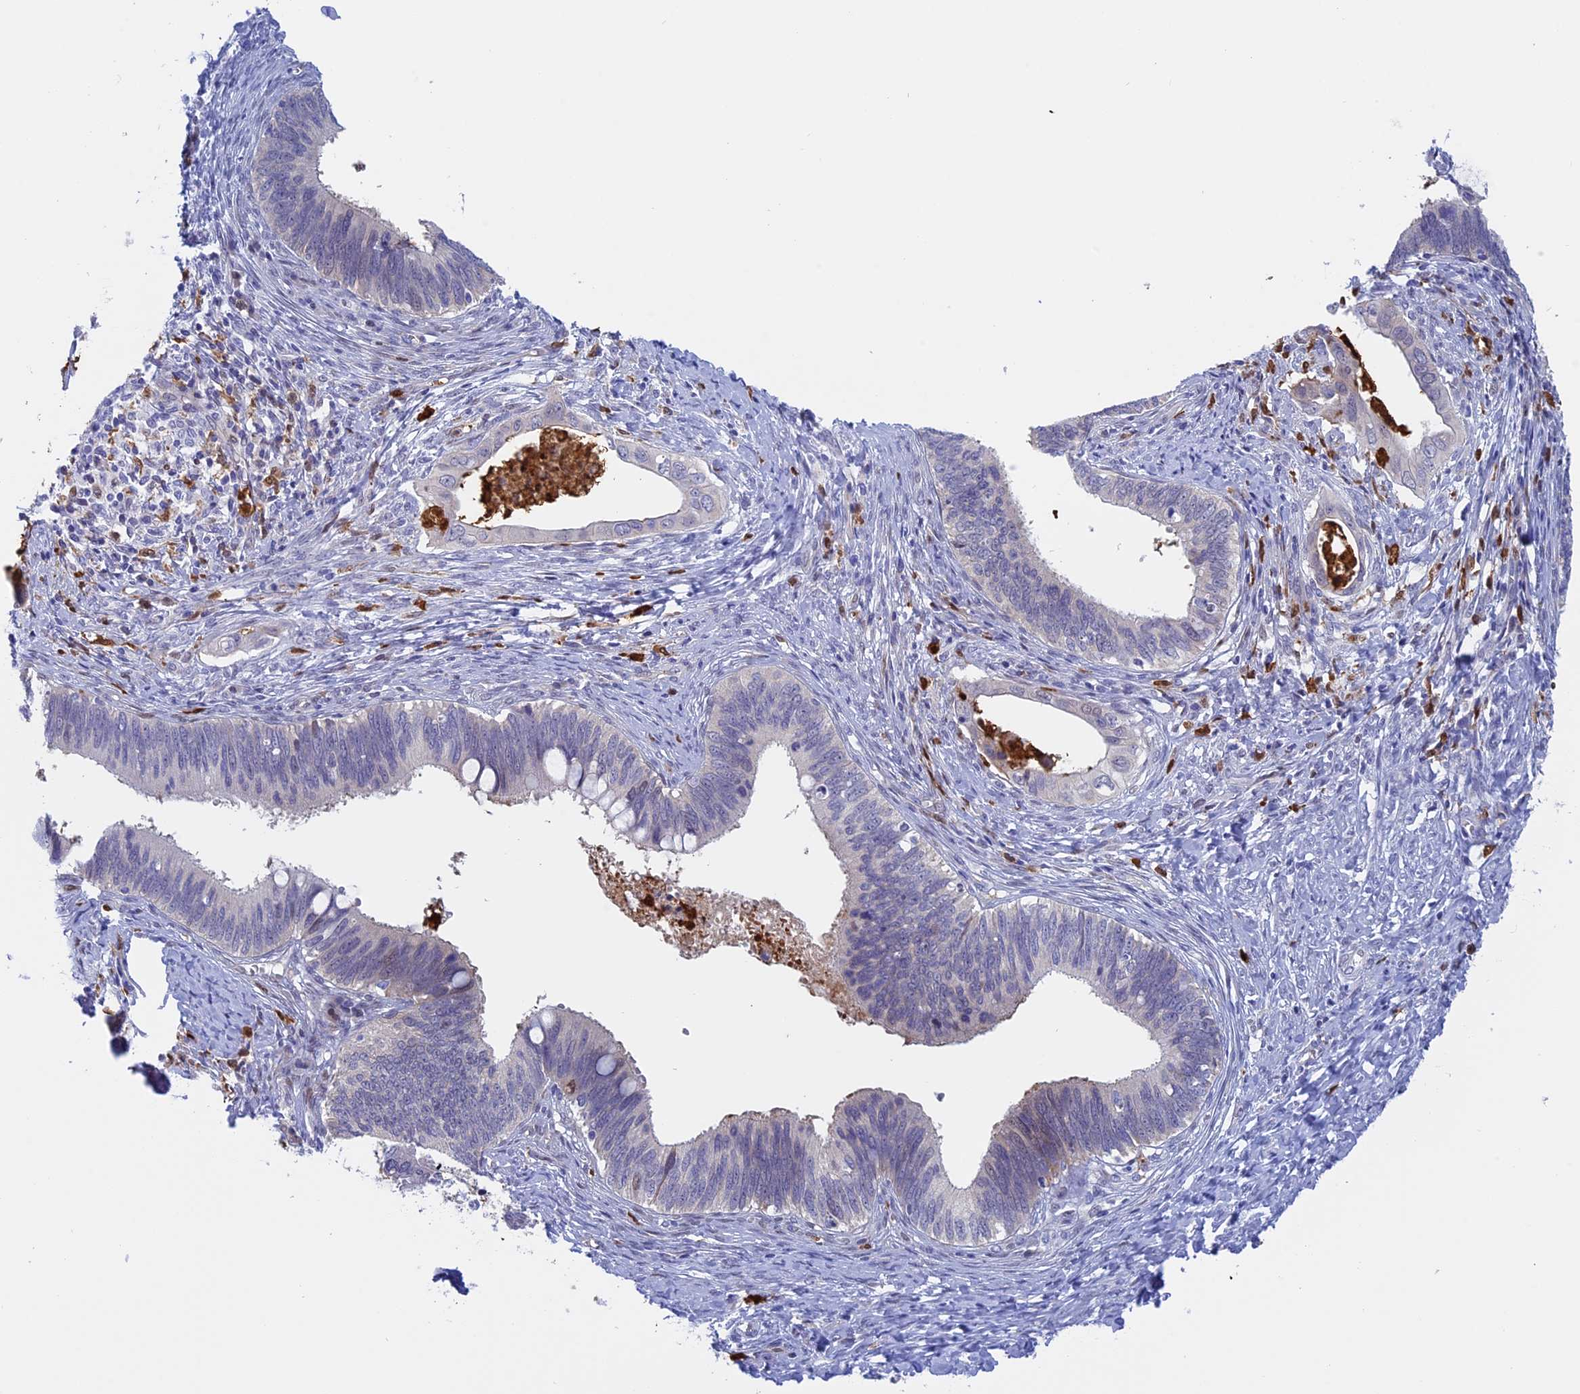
{"staining": {"intensity": "negative", "quantity": "none", "location": "none"}, "tissue": "cervical cancer", "cell_type": "Tumor cells", "image_type": "cancer", "snomed": [{"axis": "morphology", "description": "Adenocarcinoma, NOS"}, {"axis": "topography", "description": "Cervix"}], "caption": "Immunohistochemical staining of human adenocarcinoma (cervical) exhibits no significant positivity in tumor cells.", "gene": "SLC26A1", "patient": {"sex": "female", "age": 42}}